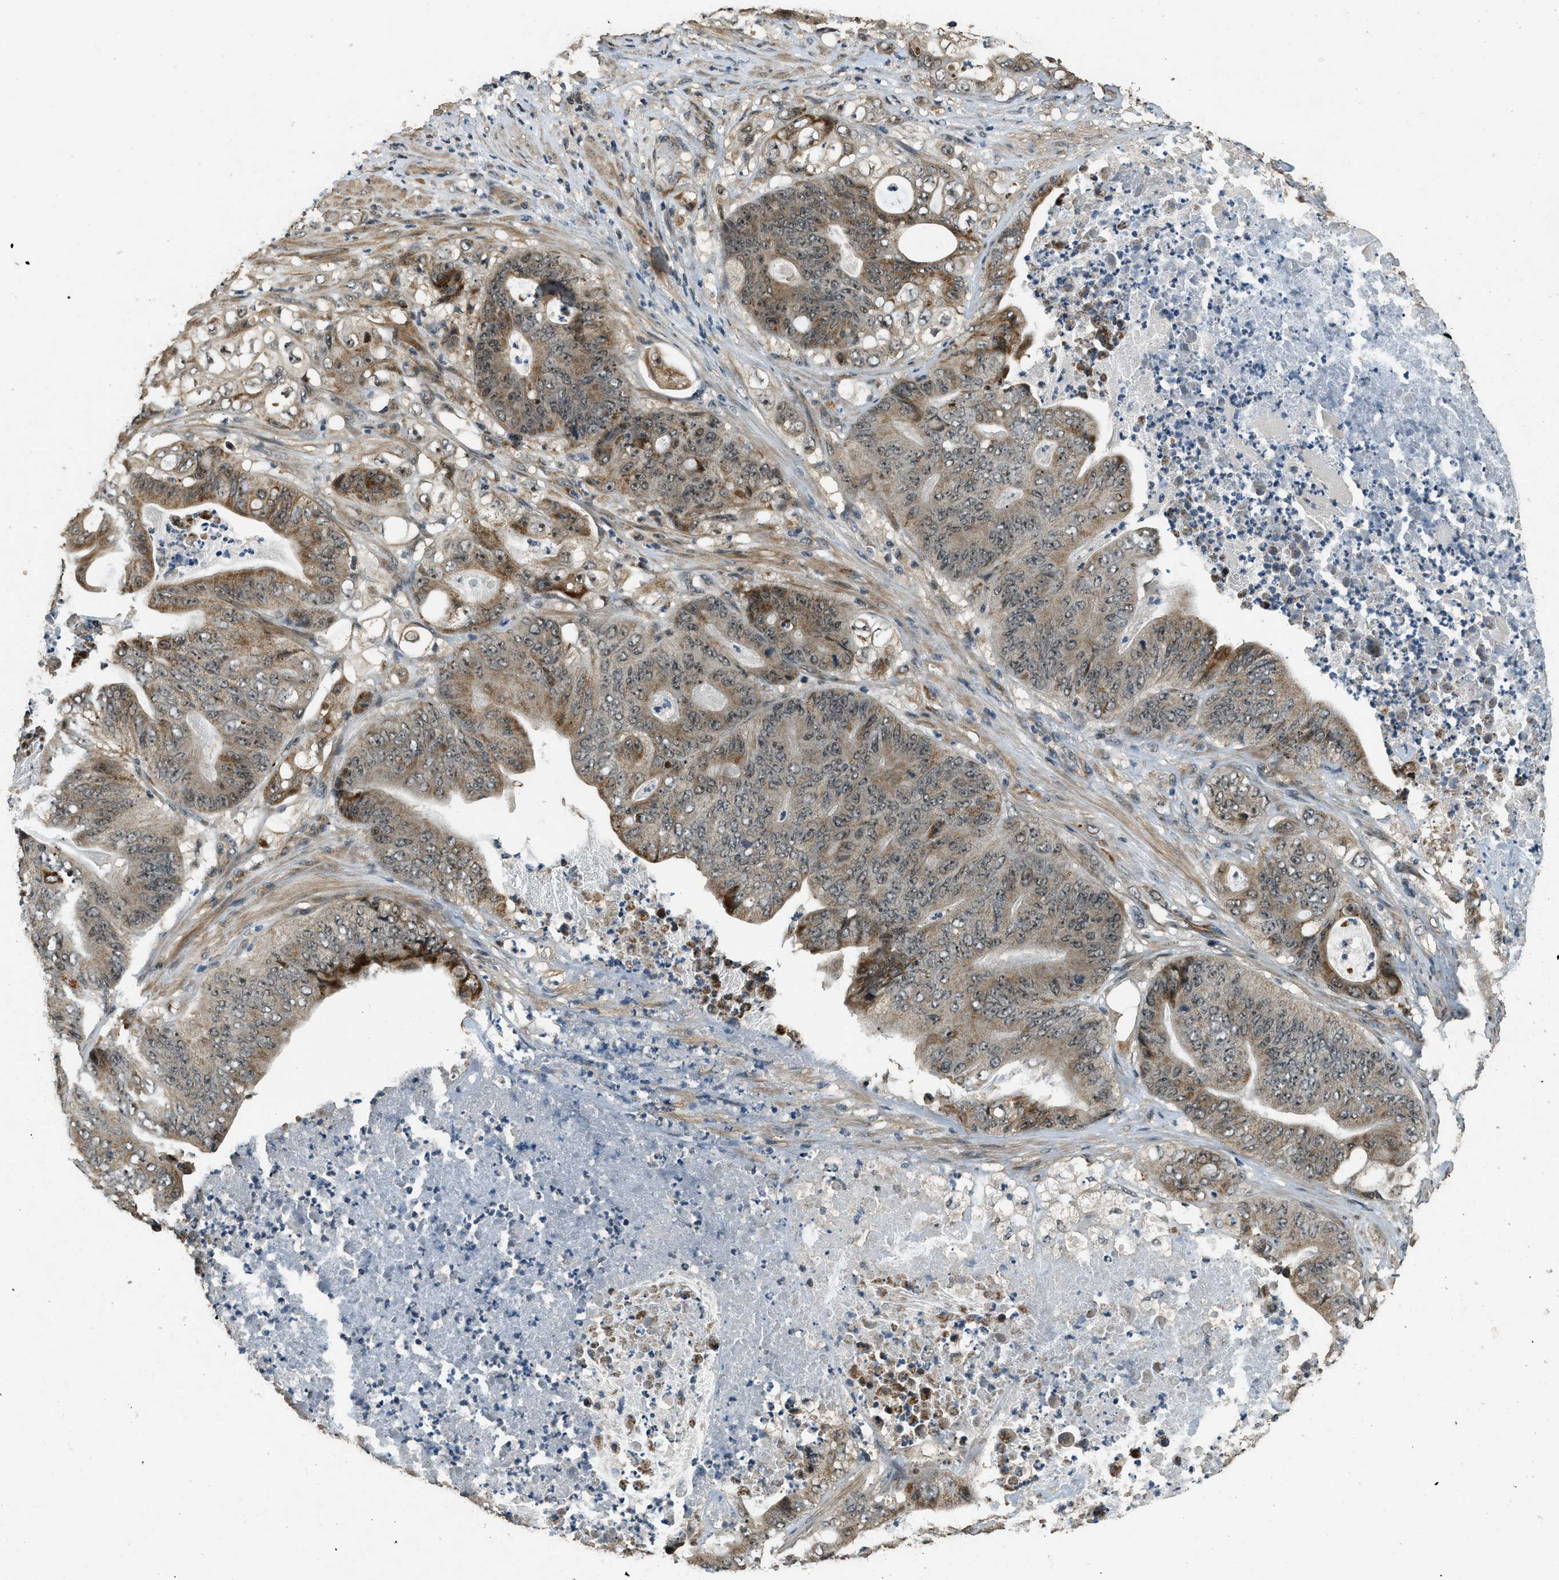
{"staining": {"intensity": "moderate", "quantity": ">75%", "location": "cytoplasmic/membranous"}, "tissue": "stomach cancer", "cell_type": "Tumor cells", "image_type": "cancer", "snomed": [{"axis": "morphology", "description": "Adenocarcinoma, NOS"}, {"axis": "topography", "description": "Stomach"}], "caption": "Protein analysis of stomach cancer (adenocarcinoma) tissue displays moderate cytoplasmic/membranous staining in approximately >75% of tumor cells.", "gene": "MED21", "patient": {"sex": "female", "age": 73}}